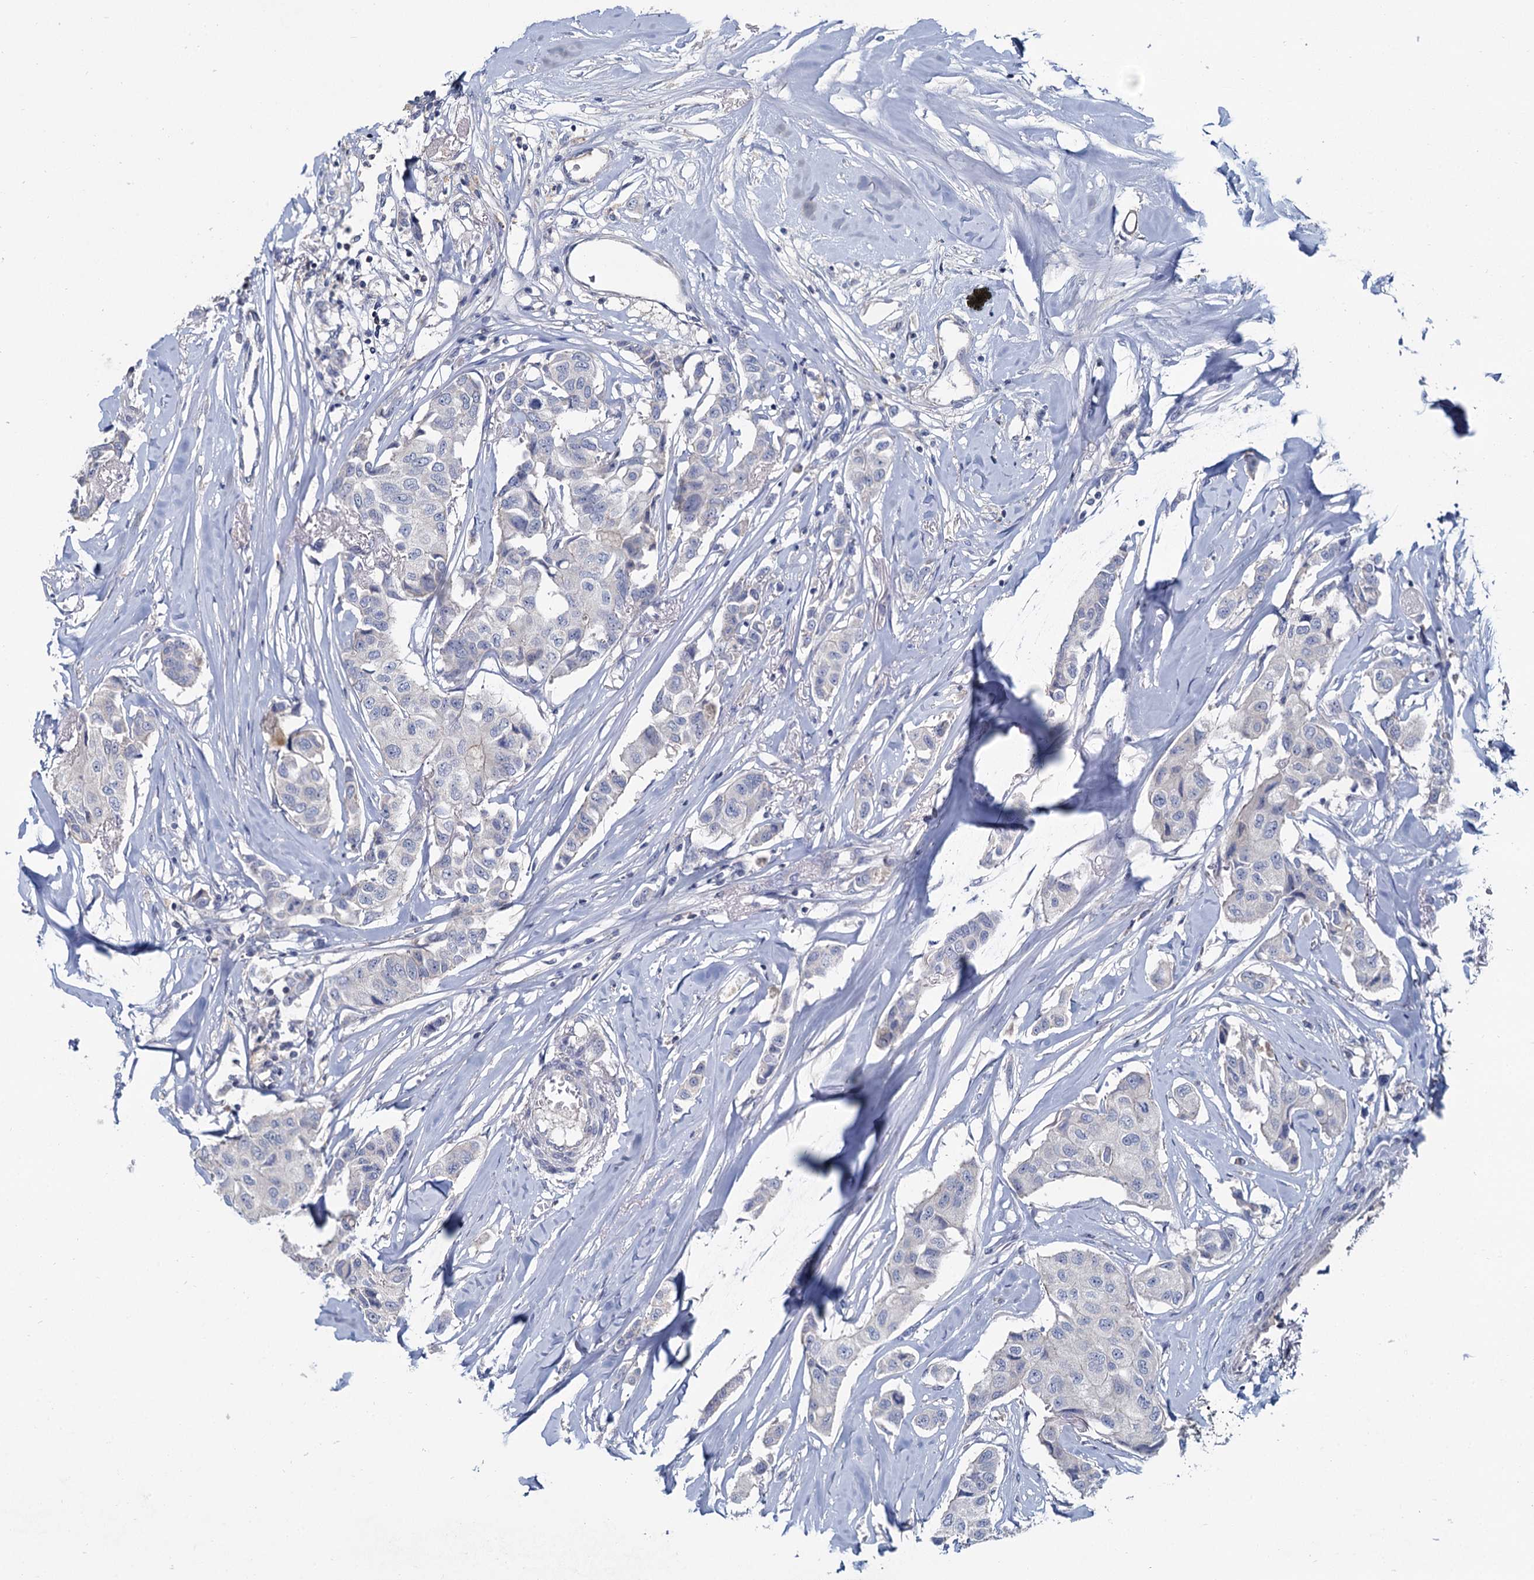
{"staining": {"intensity": "negative", "quantity": "none", "location": "none"}, "tissue": "breast cancer", "cell_type": "Tumor cells", "image_type": "cancer", "snomed": [{"axis": "morphology", "description": "Duct carcinoma"}, {"axis": "topography", "description": "Breast"}], "caption": "Intraductal carcinoma (breast) stained for a protein using immunohistochemistry (IHC) exhibits no staining tumor cells.", "gene": "ACSM3", "patient": {"sex": "female", "age": 80}}